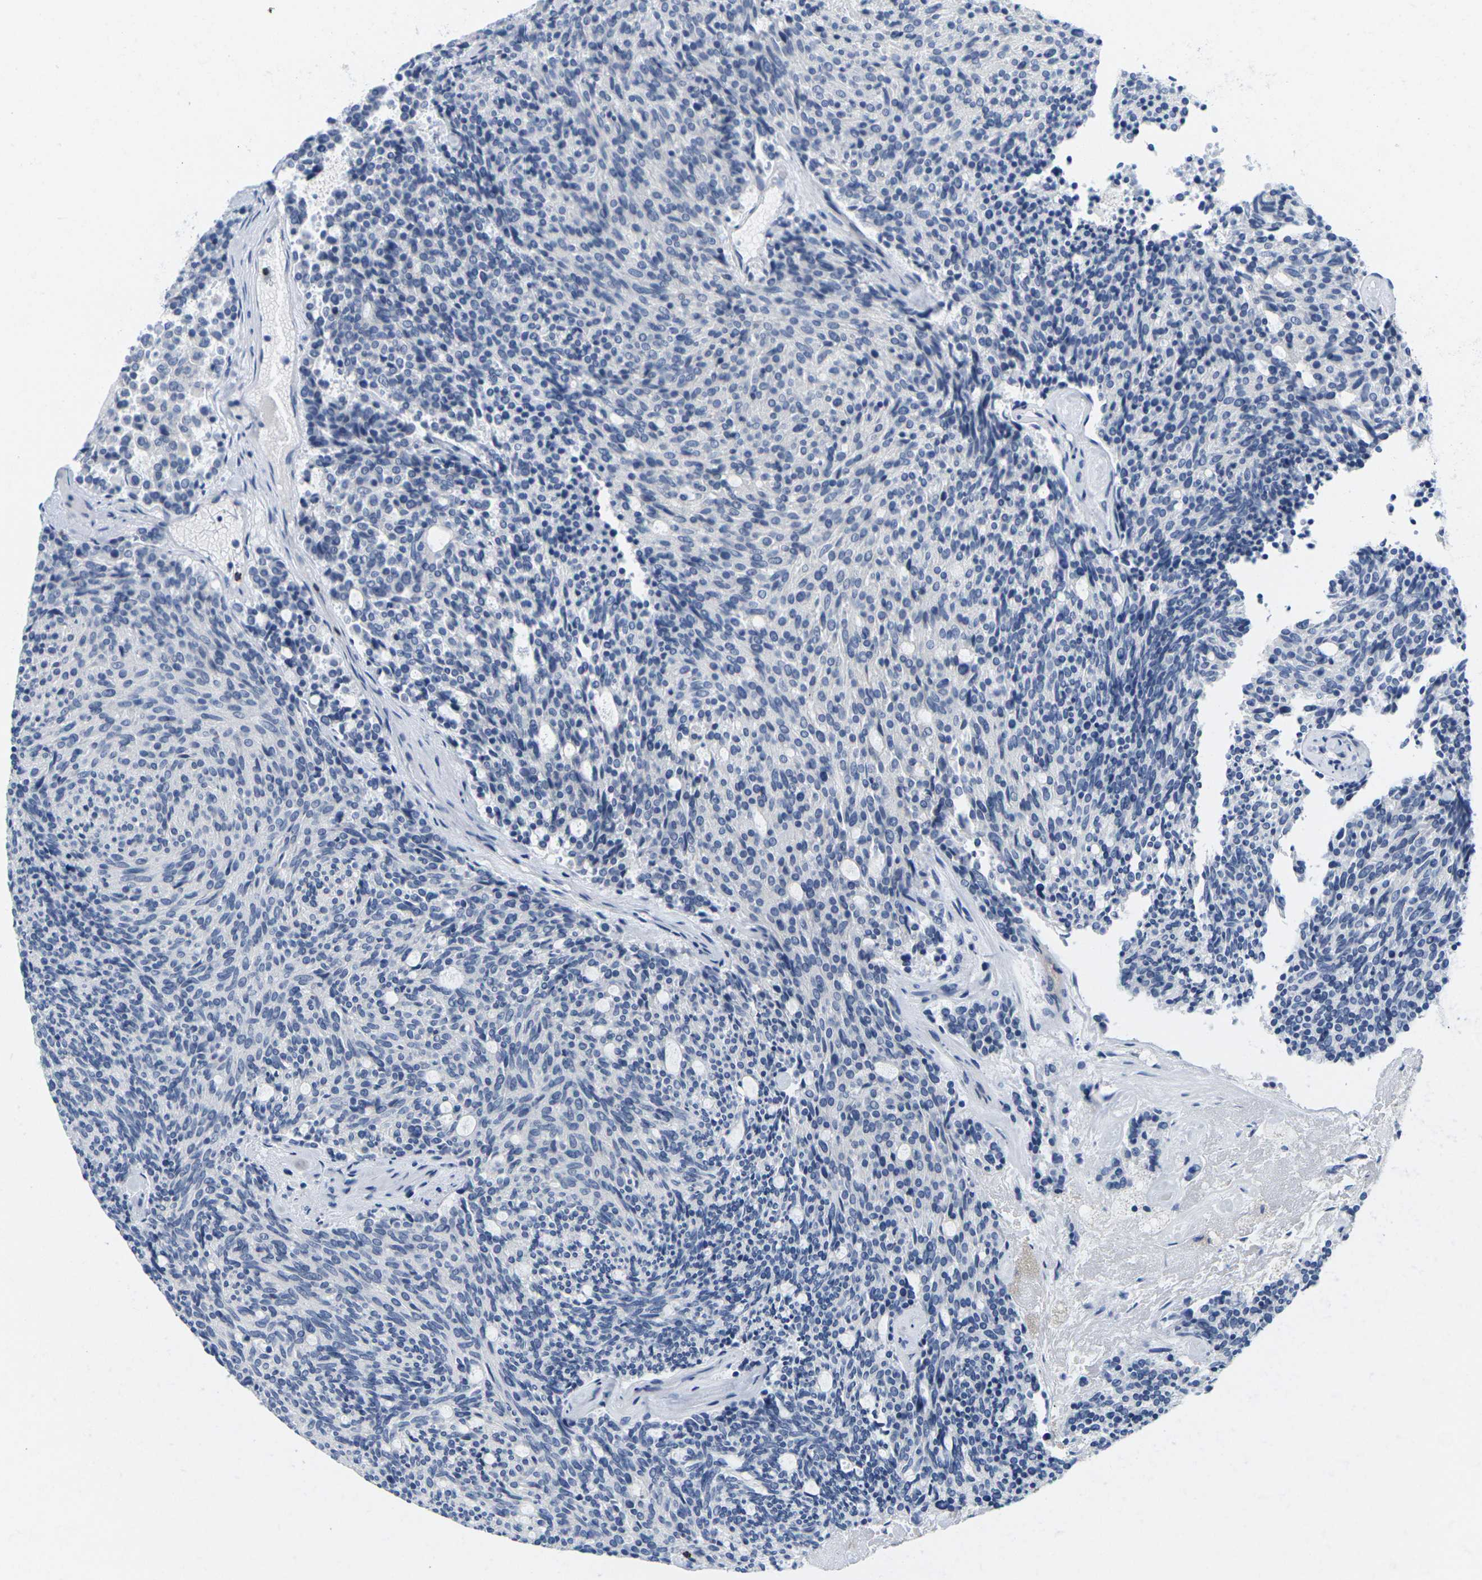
{"staining": {"intensity": "negative", "quantity": "none", "location": "none"}, "tissue": "carcinoid", "cell_type": "Tumor cells", "image_type": "cancer", "snomed": [{"axis": "morphology", "description": "Carcinoid, malignant, NOS"}, {"axis": "topography", "description": "Pancreas"}], "caption": "The IHC photomicrograph has no significant staining in tumor cells of carcinoid tissue.", "gene": "HLA-DOB", "patient": {"sex": "female", "age": 54}}